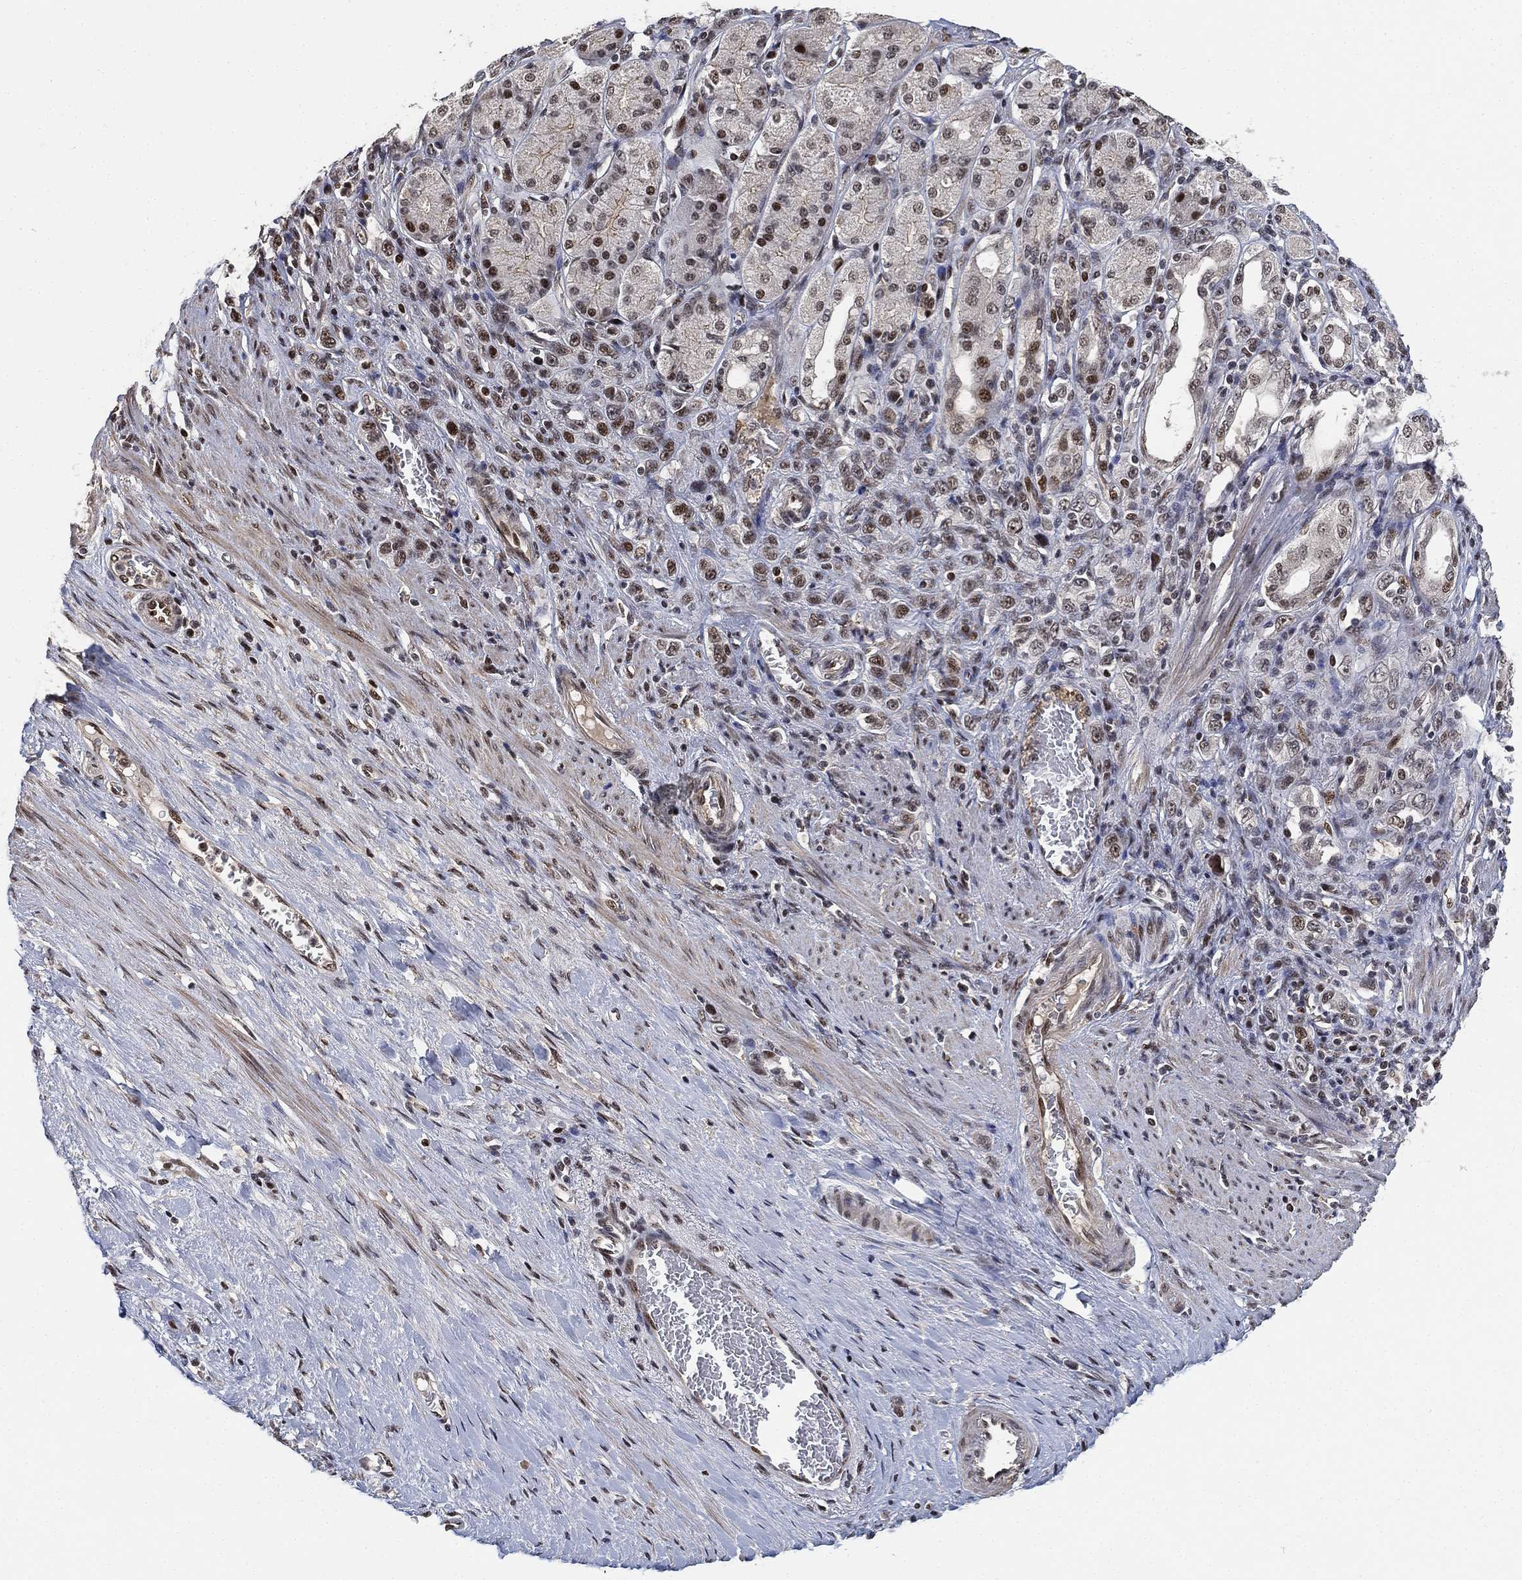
{"staining": {"intensity": "moderate", "quantity": "<25%", "location": "nuclear"}, "tissue": "stomach cancer", "cell_type": "Tumor cells", "image_type": "cancer", "snomed": [{"axis": "morphology", "description": "Normal tissue, NOS"}, {"axis": "morphology", "description": "Adenocarcinoma, NOS"}, {"axis": "morphology", "description": "Adenocarcinoma, High grade"}, {"axis": "topography", "description": "Stomach, upper"}, {"axis": "topography", "description": "Stomach"}], "caption": "Stomach adenocarcinoma was stained to show a protein in brown. There is low levels of moderate nuclear staining in about <25% of tumor cells.", "gene": "ZSCAN30", "patient": {"sex": "female", "age": 65}}